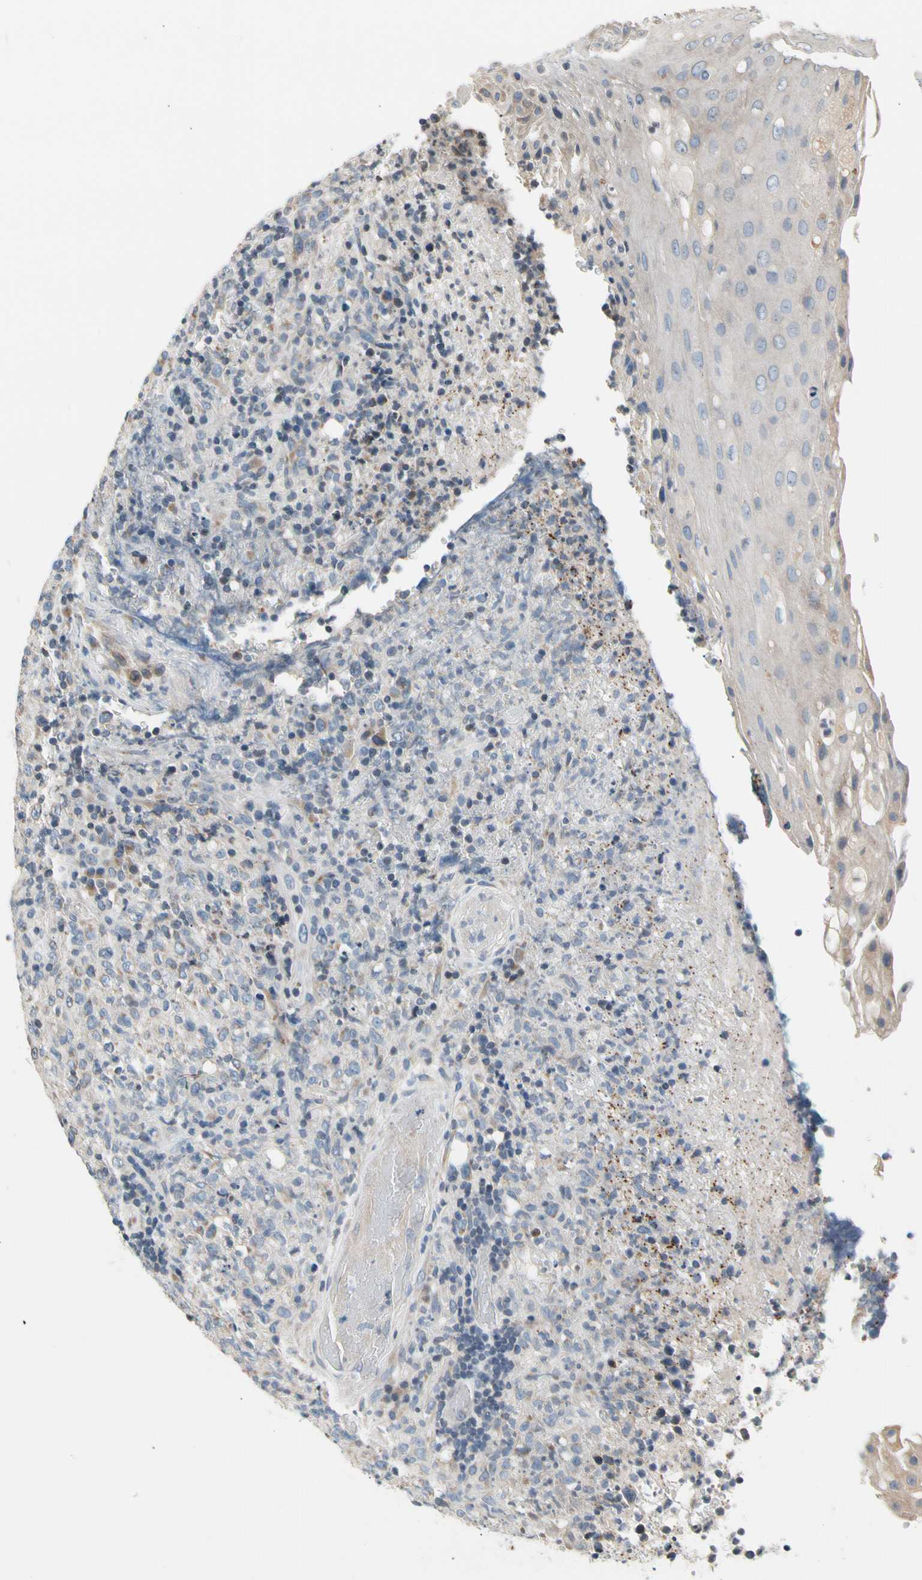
{"staining": {"intensity": "negative", "quantity": "none", "location": "none"}, "tissue": "lymphoma", "cell_type": "Tumor cells", "image_type": "cancer", "snomed": [{"axis": "morphology", "description": "Malignant lymphoma, non-Hodgkin's type, High grade"}, {"axis": "topography", "description": "Tonsil"}], "caption": "This is an immunohistochemistry image of malignant lymphoma, non-Hodgkin's type (high-grade). There is no staining in tumor cells.", "gene": "SOX30", "patient": {"sex": "female", "age": 36}}